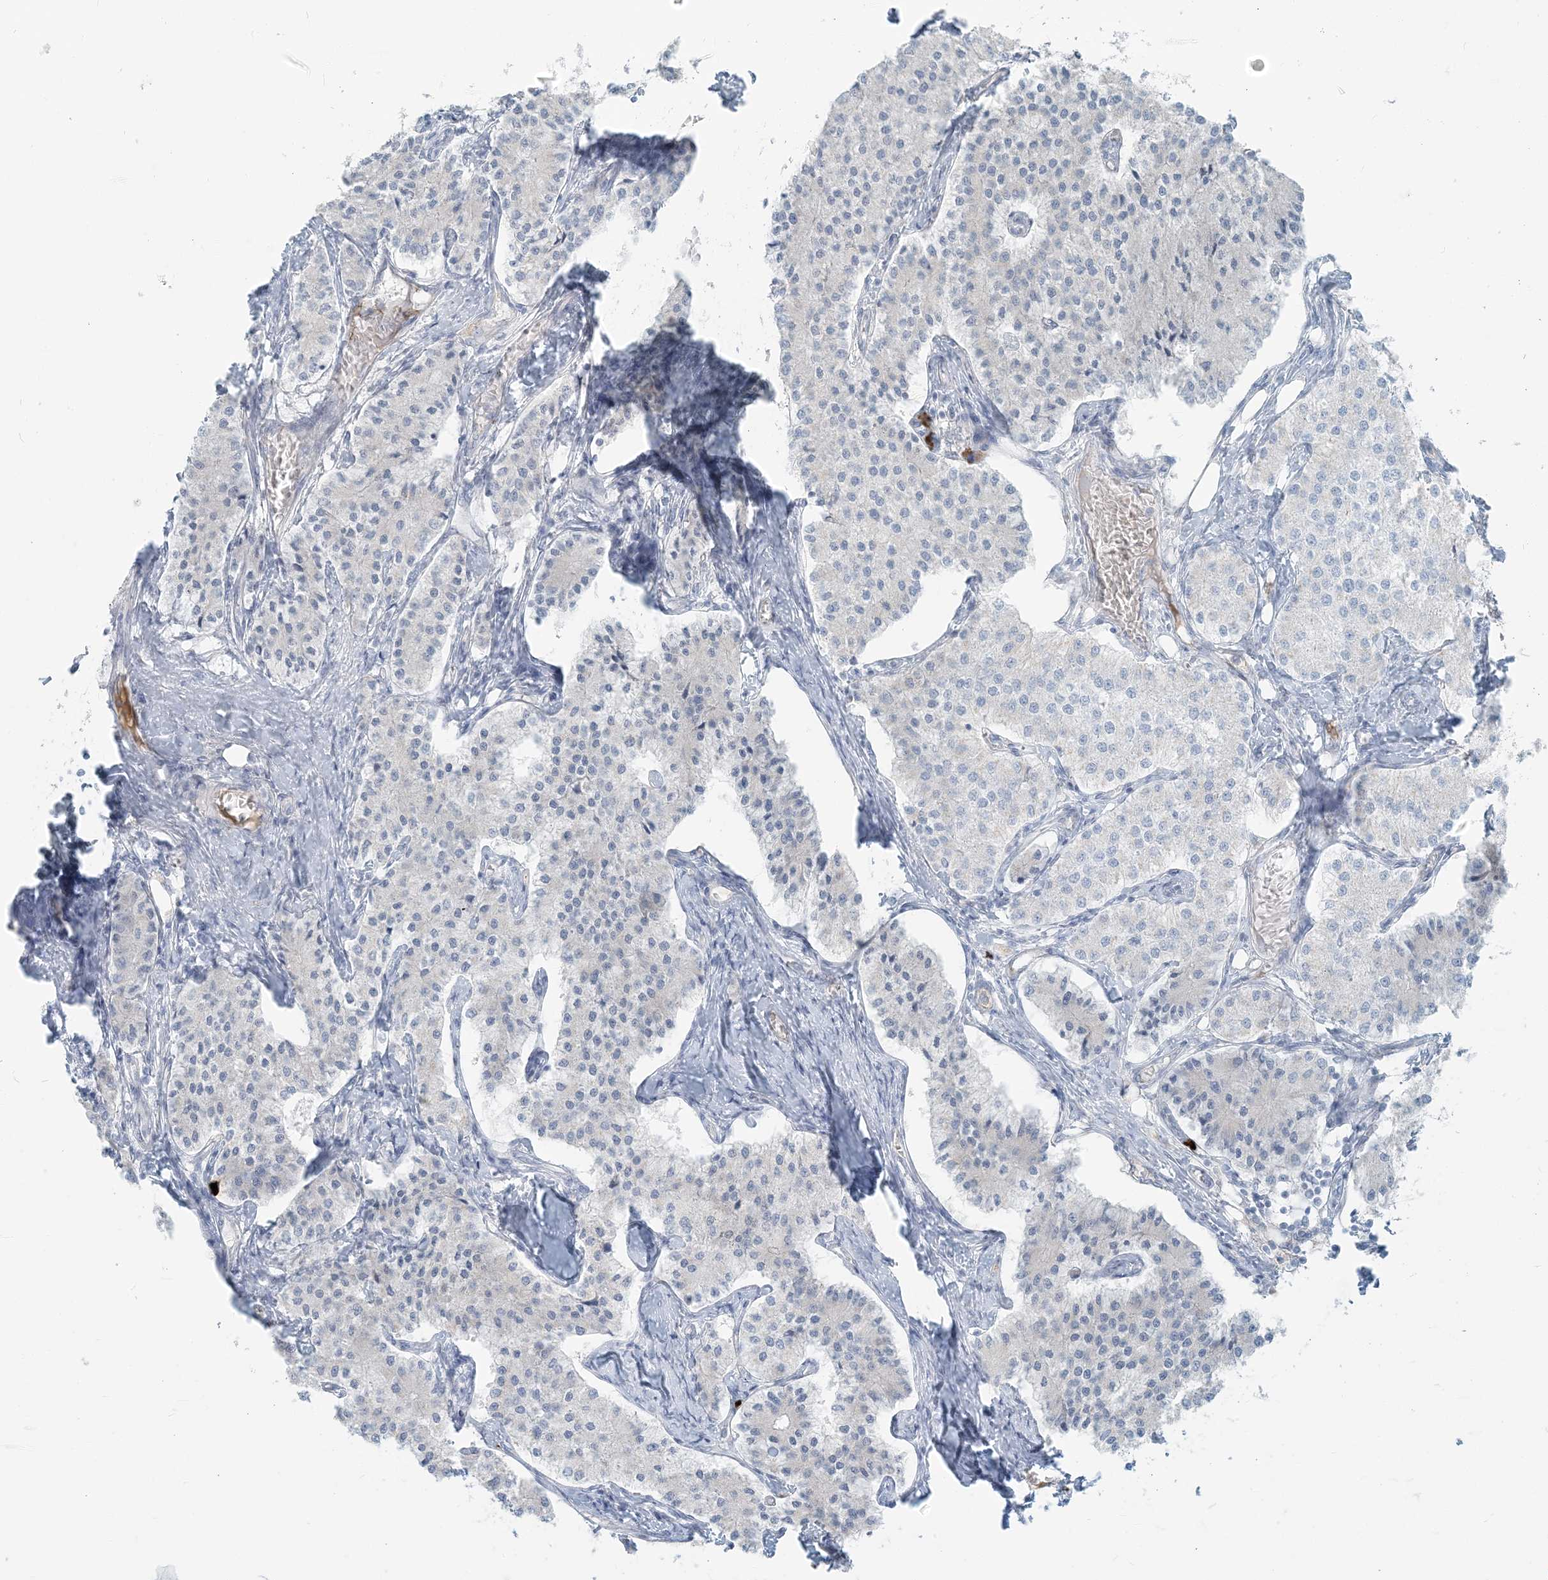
{"staining": {"intensity": "negative", "quantity": "none", "location": "none"}, "tissue": "carcinoid", "cell_type": "Tumor cells", "image_type": "cancer", "snomed": [{"axis": "morphology", "description": "Carcinoid, malignant, NOS"}, {"axis": "topography", "description": "Colon"}], "caption": "Immunohistochemical staining of human carcinoid displays no significant expression in tumor cells.", "gene": "SCML1", "patient": {"sex": "female", "age": 52}}